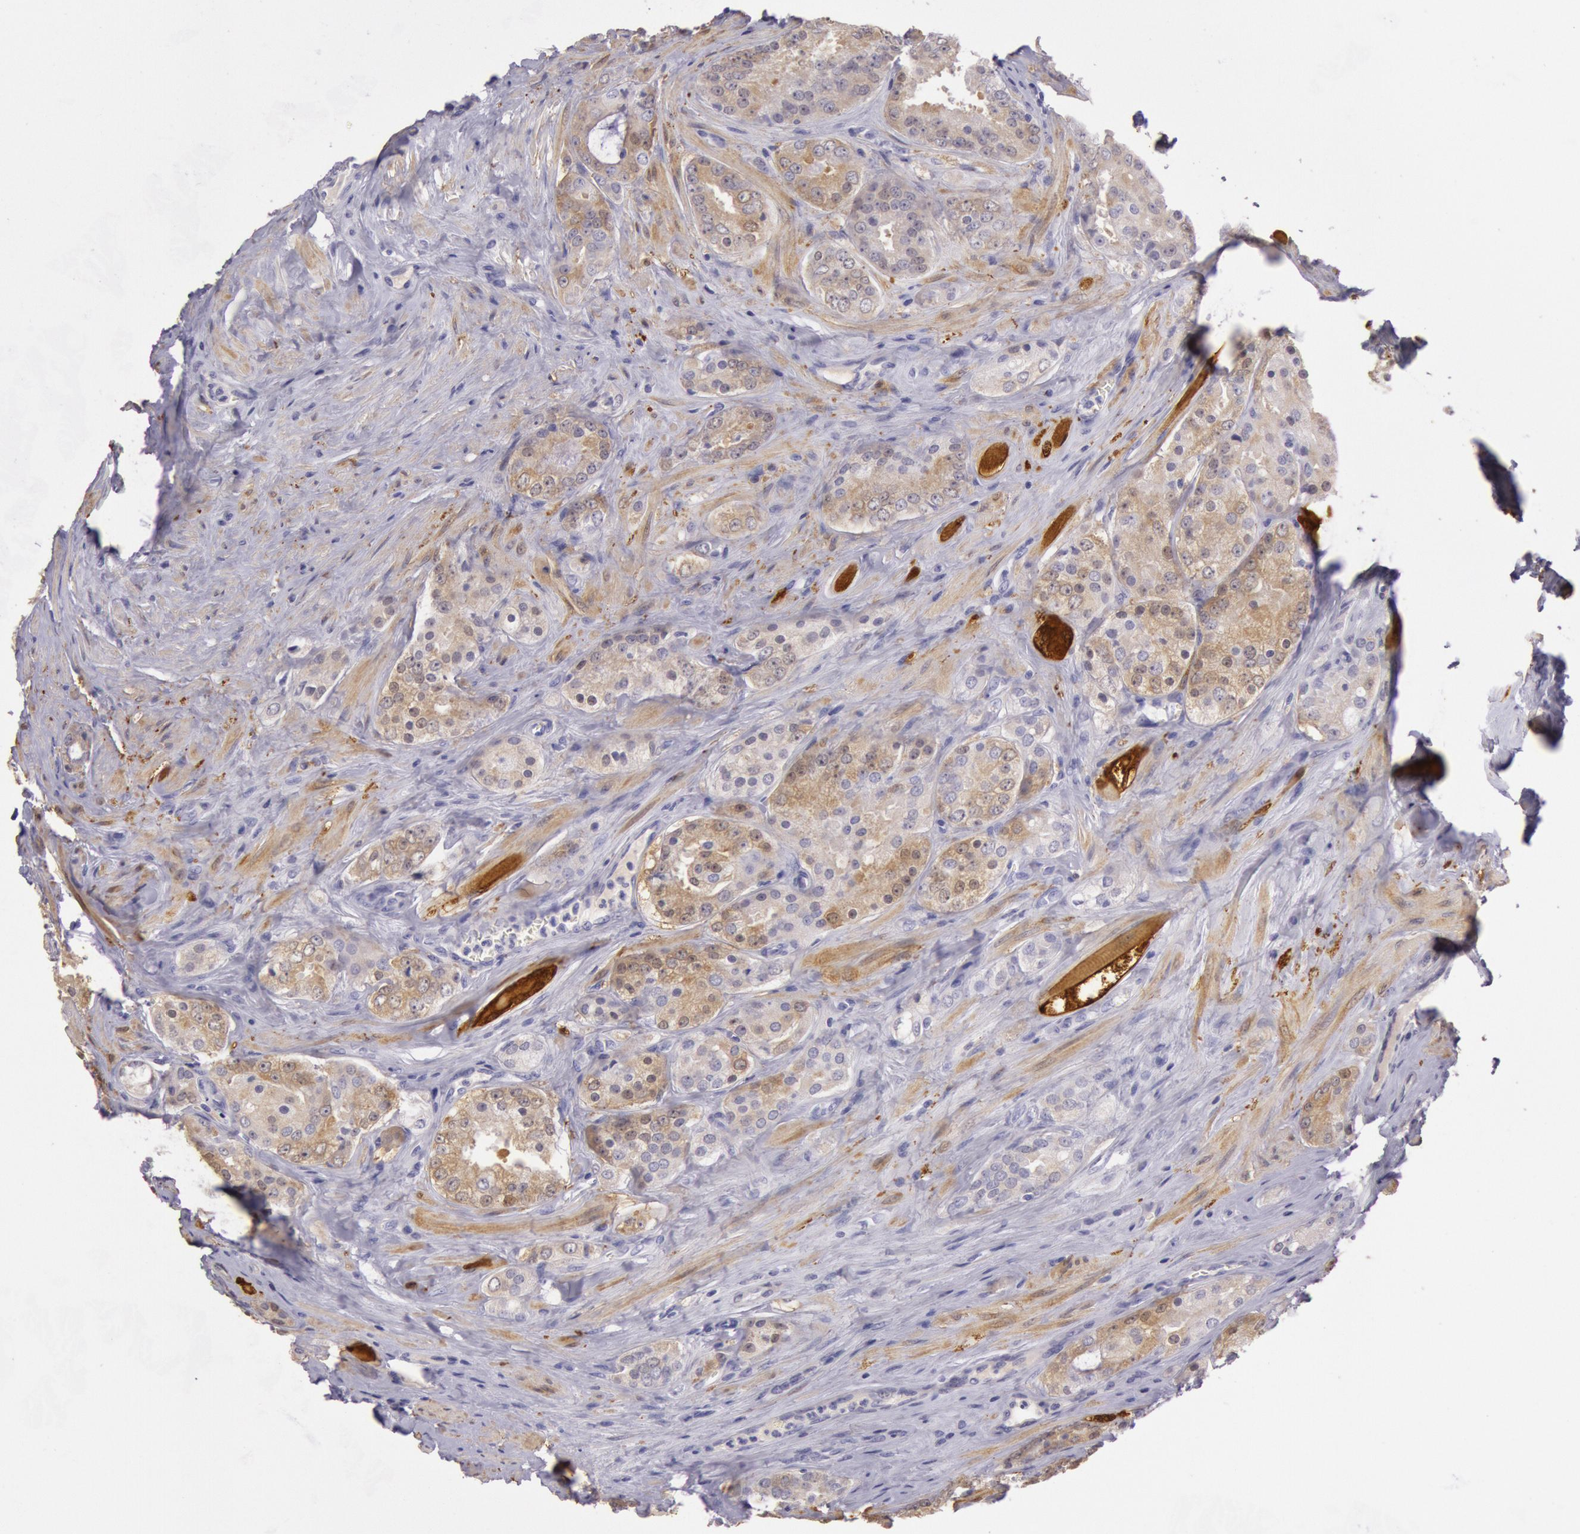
{"staining": {"intensity": "weak", "quantity": "25%-75%", "location": "cytoplasmic/membranous"}, "tissue": "prostate cancer", "cell_type": "Tumor cells", "image_type": "cancer", "snomed": [{"axis": "morphology", "description": "Adenocarcinoma, Medium grade"}, {"axis": "topography", "description": "Prostate"}], "caption": "Human adenocarcinoma (medium-grade) (prostate) stained with a protein marker displays weak staining in tumor cells.", "gene": "CKB", "patient": {"sex": "male", "age": 60}}